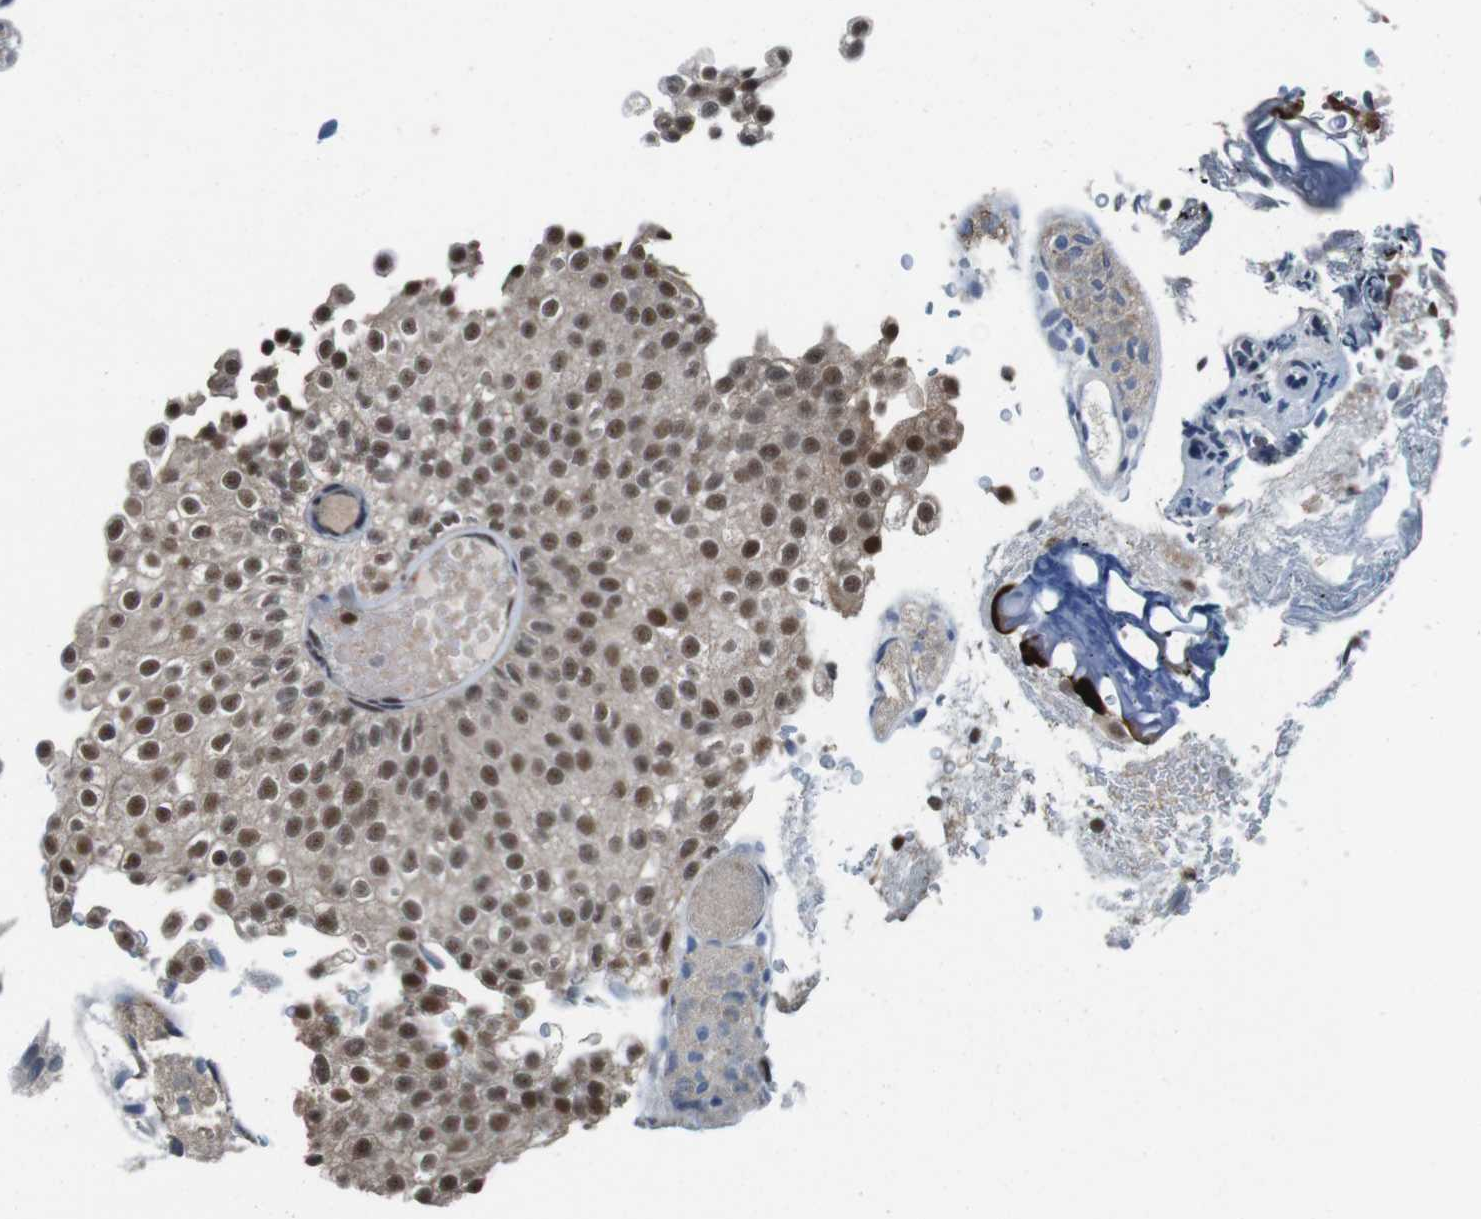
{"staining": {"intensity": "strong", "quantity": ">75%", "location": "nuclear"}, "tissue": "urothelial cancer", "cell_type": "Tumor cells", "image_type": "cancer", "snomed": [{"axis": "morphology", "description": "Urothelial carcinoma, Low grade"}, {"axis": "topography", "description": "Urinary bladder"}], "caption": "Protein expression analysis of low-grade urothelial carcinoma exhibits strong nuclear expression in about >75% of tumor cells.", "gene": "NR4A2", "patient": {"sex": "male", "age": 78}}